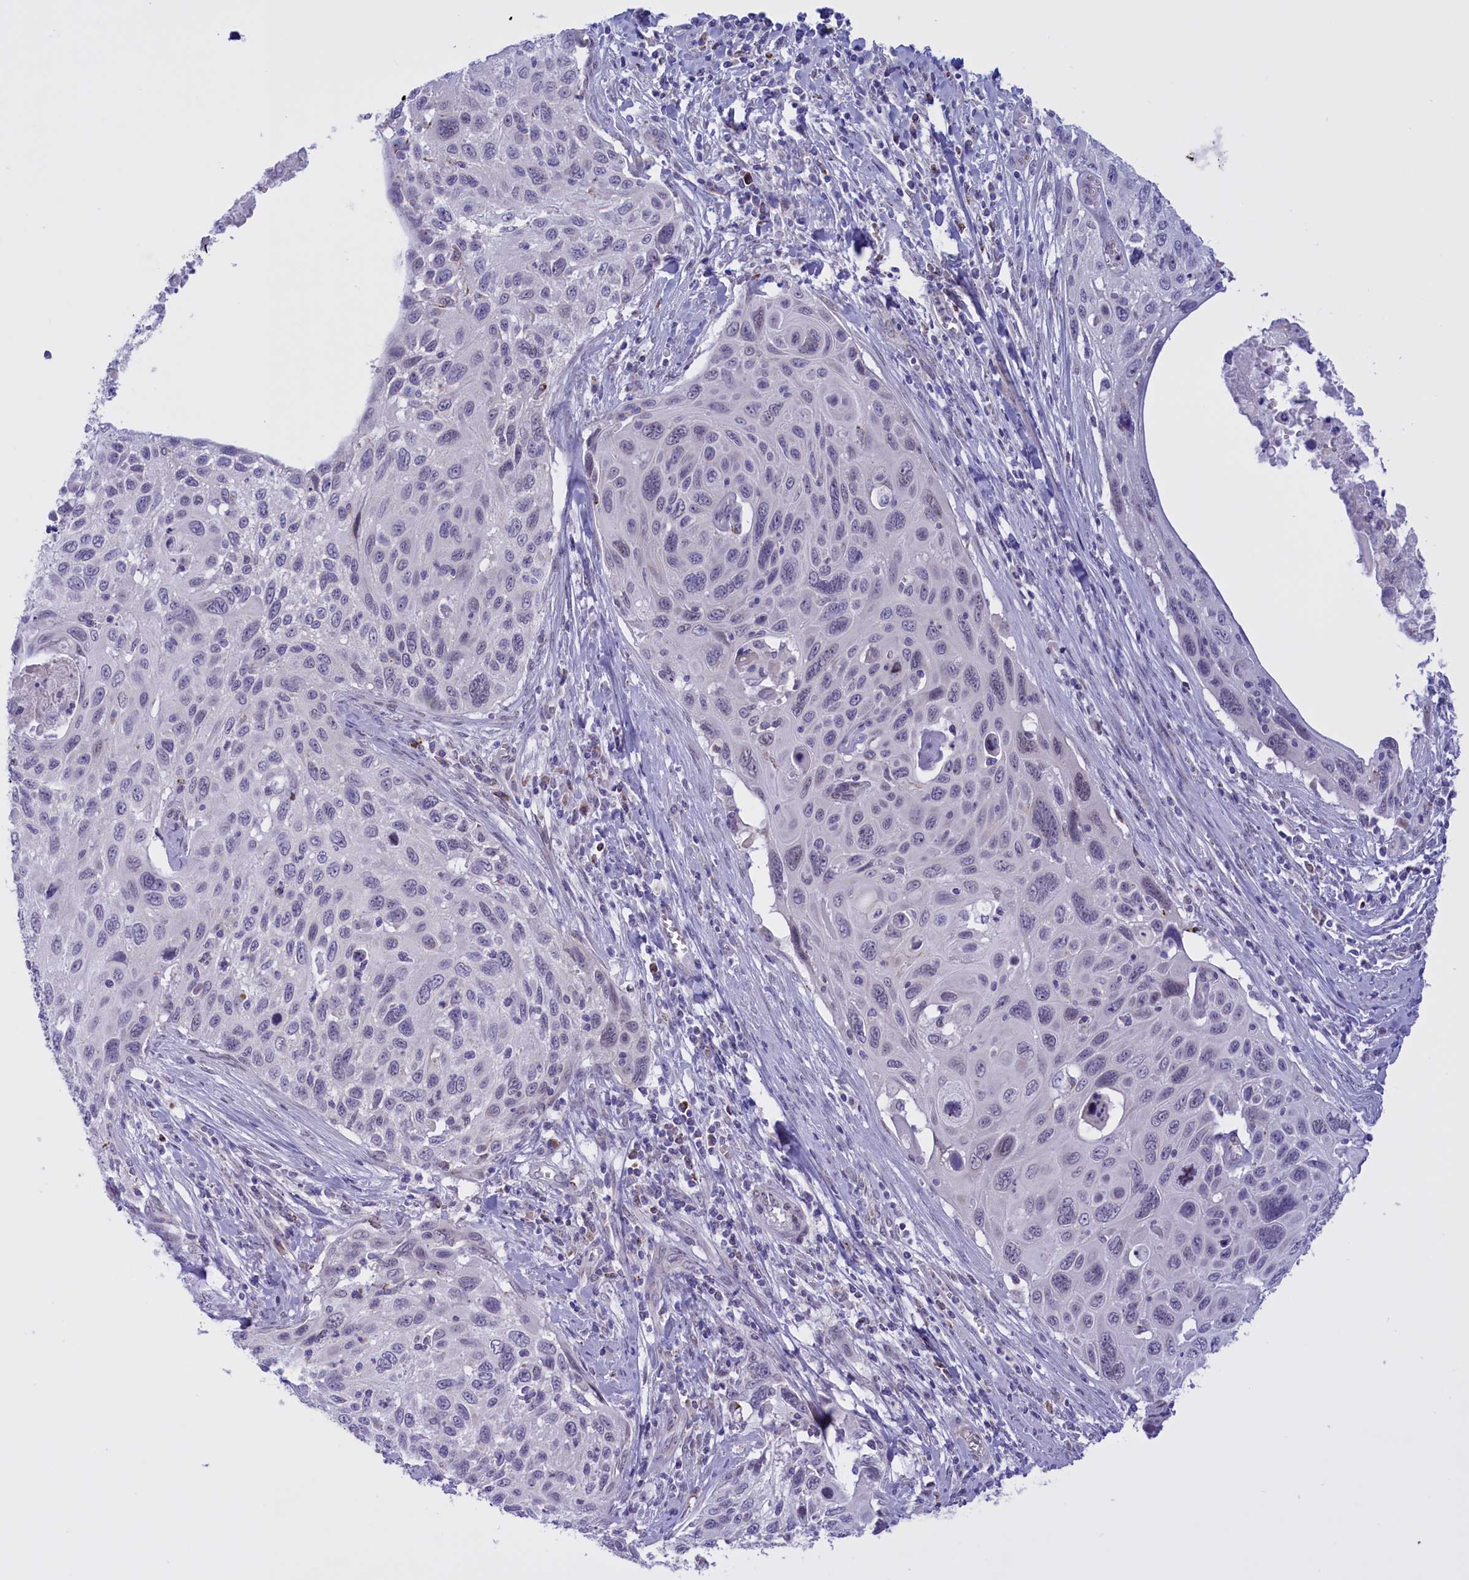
{"staining": {"intensity": "negative", "quantity": "none", "location": "none"}, "tissue": "cervical cancer", "cell_type": "Tumor cells", "image_type": "cancer", "snomed": [{"axis": "morphology", "description": "Squamous cell carcinoma, NOS"}, {"axis": "topography", "description": "Cervix"}], "caption": "Protein analysis of cervical cancer demonstrates no significant positivity in tumor cells.", "gene": "FAM149B1", "patient": {"sex": "female", "age": 70}}